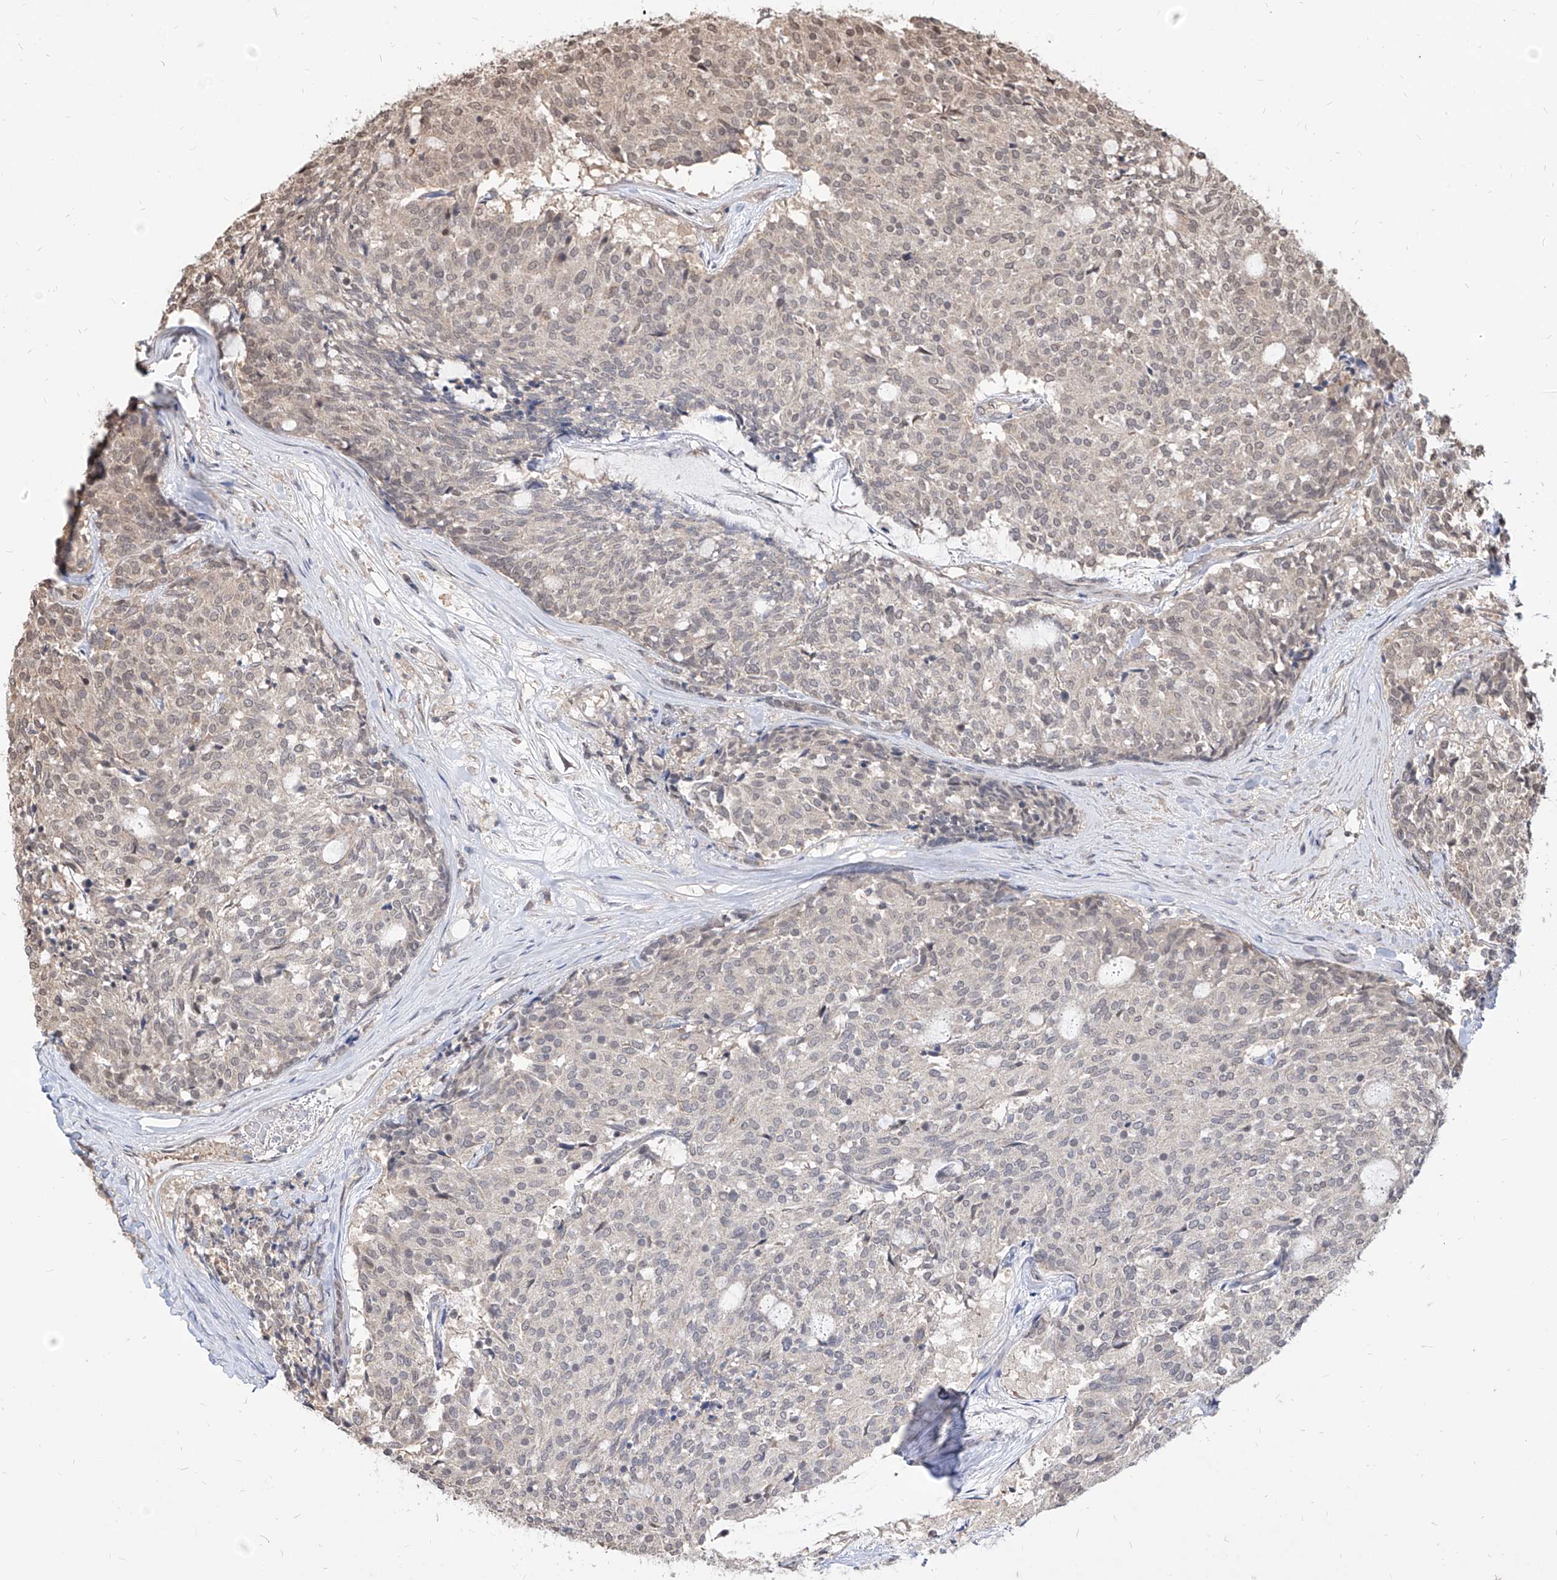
{"staining": {"intensity": "negative", "quantity": "none", "location": "none"}, "tissue": "carcinoid", "cell_type": "Tumor cells", "image_type": "cancer", "snomed": [{"axis": "morphology", "description": "Carcinoid, malignant, NOS"}, {"axis": "topography", "description": "Pancreas"}], "caption": "Human carcinoid (malignant) stained for a protein using IHC displays no expression in tumor cells.", "gene": "C8orf82", "patient": {"sex": "female", "age": 54}}